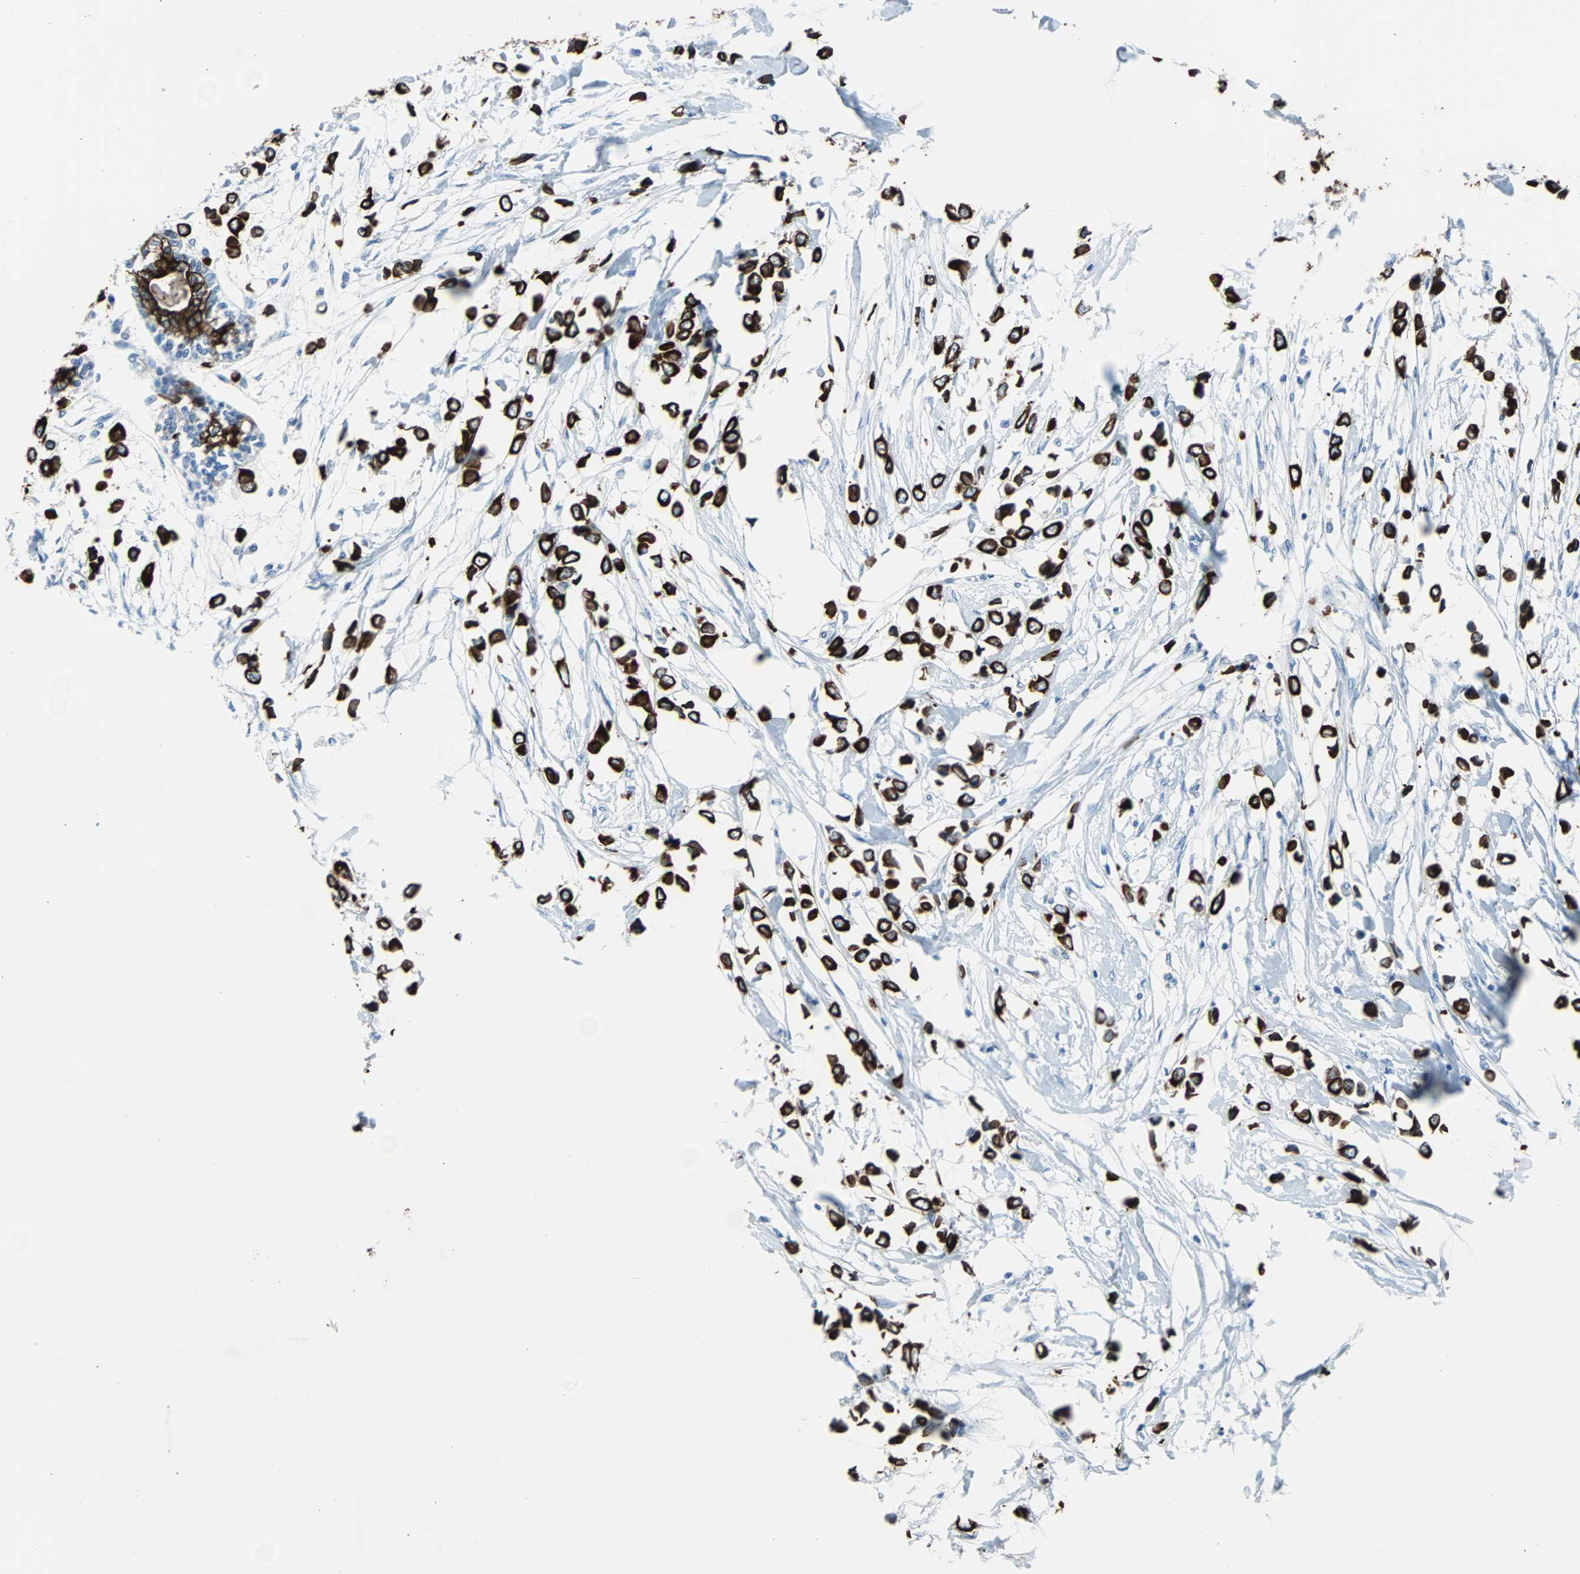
{"staining": {"intensity": "strong", "quantity": ">75%", "location": "cytoplasmic/membranous"}, "tissue": "breast cancer", "cell_type": "Tumor cells", "image_type": "cancer", "snomed": [{"axis": "morphology", "description": "Lobular carcinoma"}, {"axis": "topography", "description": "Breast"}], "caption": "This is an image of immunohistochemistry staining of breast cancer, which shows strong staining in the cytoplasmic/membranous of tumor cells.", "gene": "KRT7", "patient": {"sex": "female", "age": 51}}